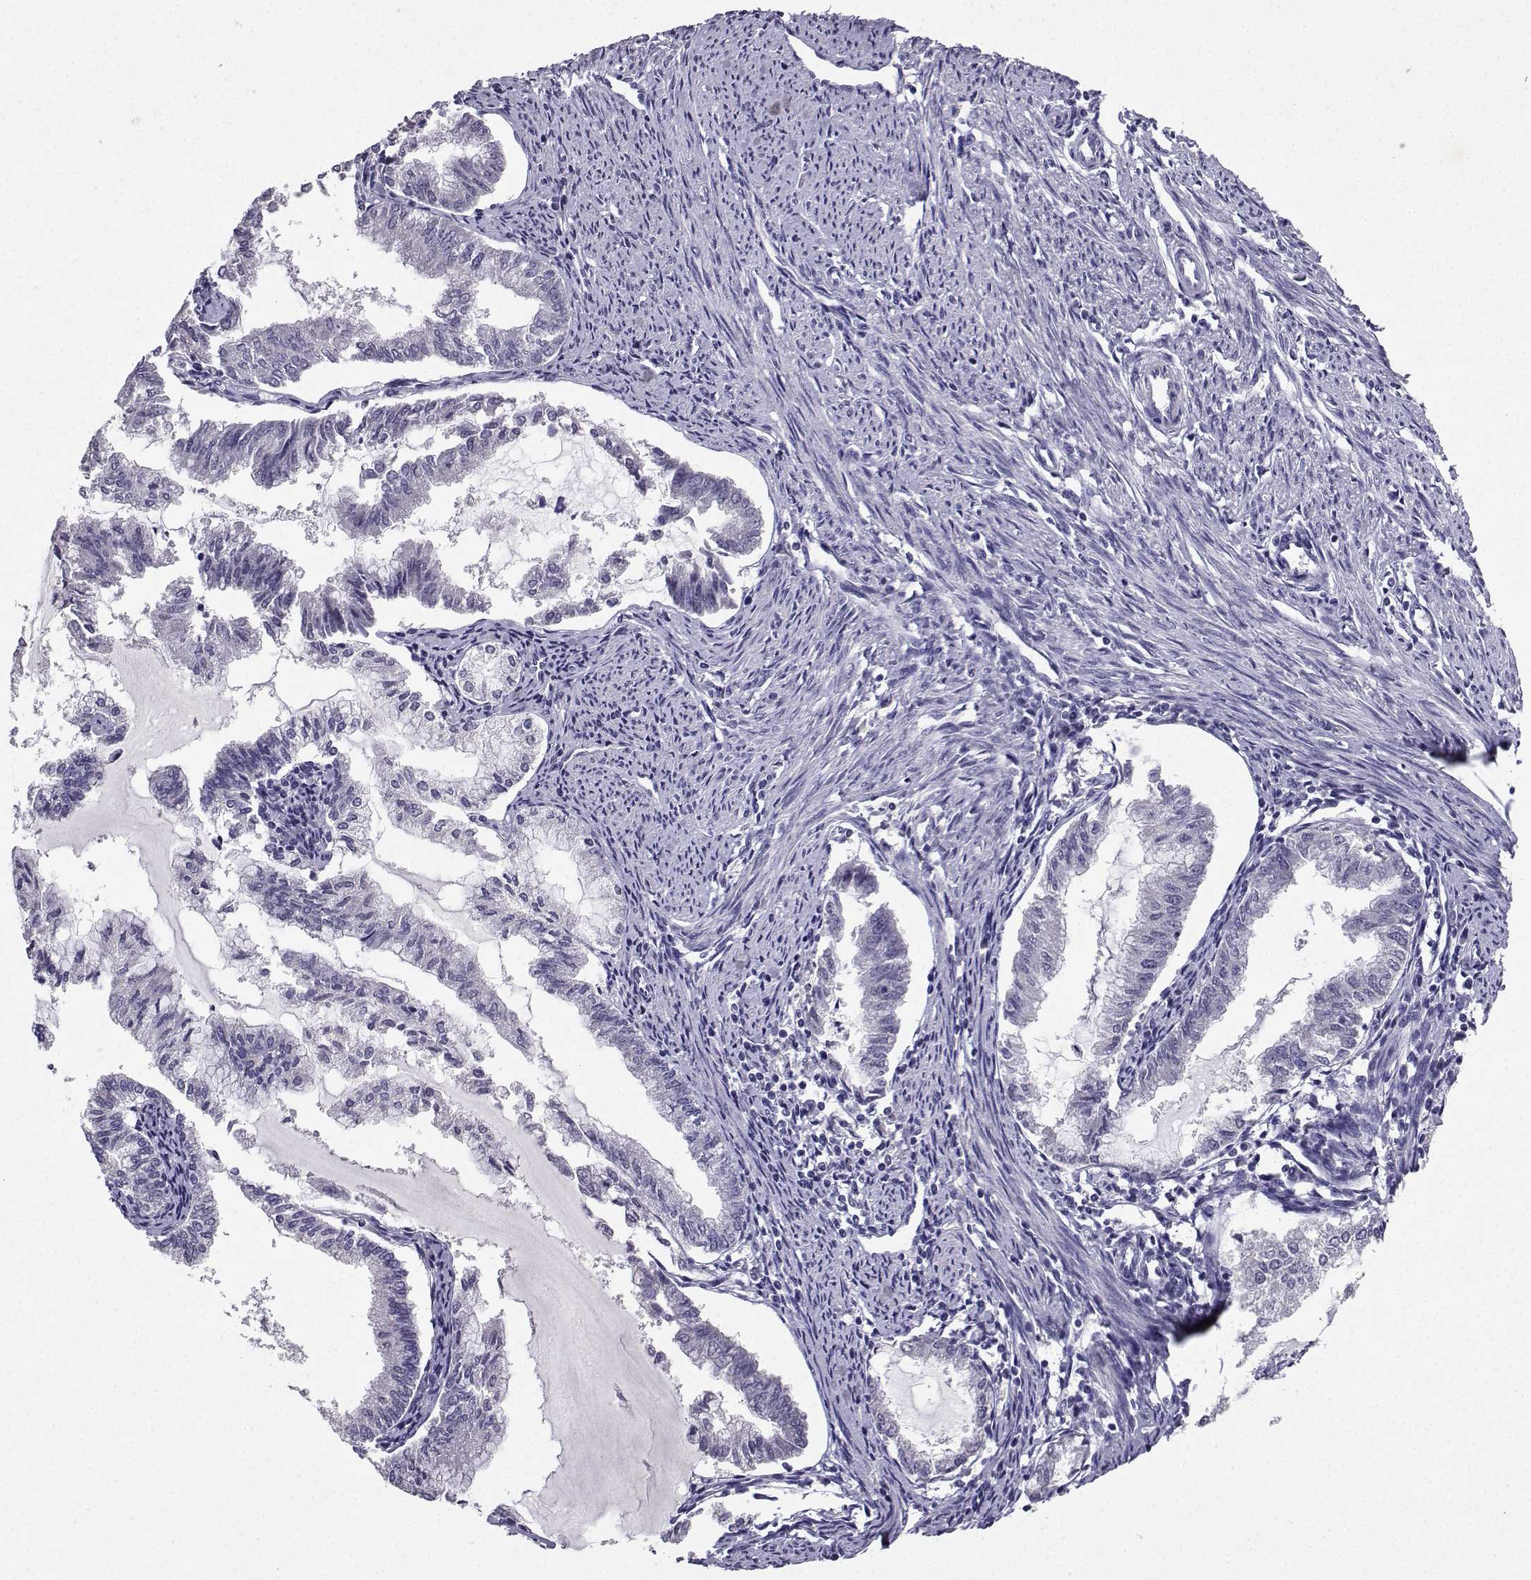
{"staining": {"intensity": "negative", "quantity": "none", "location": "none"}, "tissue": "endometrial cancer", "cell_type": "Tumor cells", "image_type": "cancer", "snomed": [{"axis": "morphology", "description": "Adenocarcinoma, NOS"}, {"axis": "topography", "description": "Endometrium"}], "caption": "An immunohistochemistry image of endometrial cancer is shown. There is no staining in tumor cells of endometrial cancer.", "gene": "SPAG11B", "patient": {"sex": "female", "age": 79}}